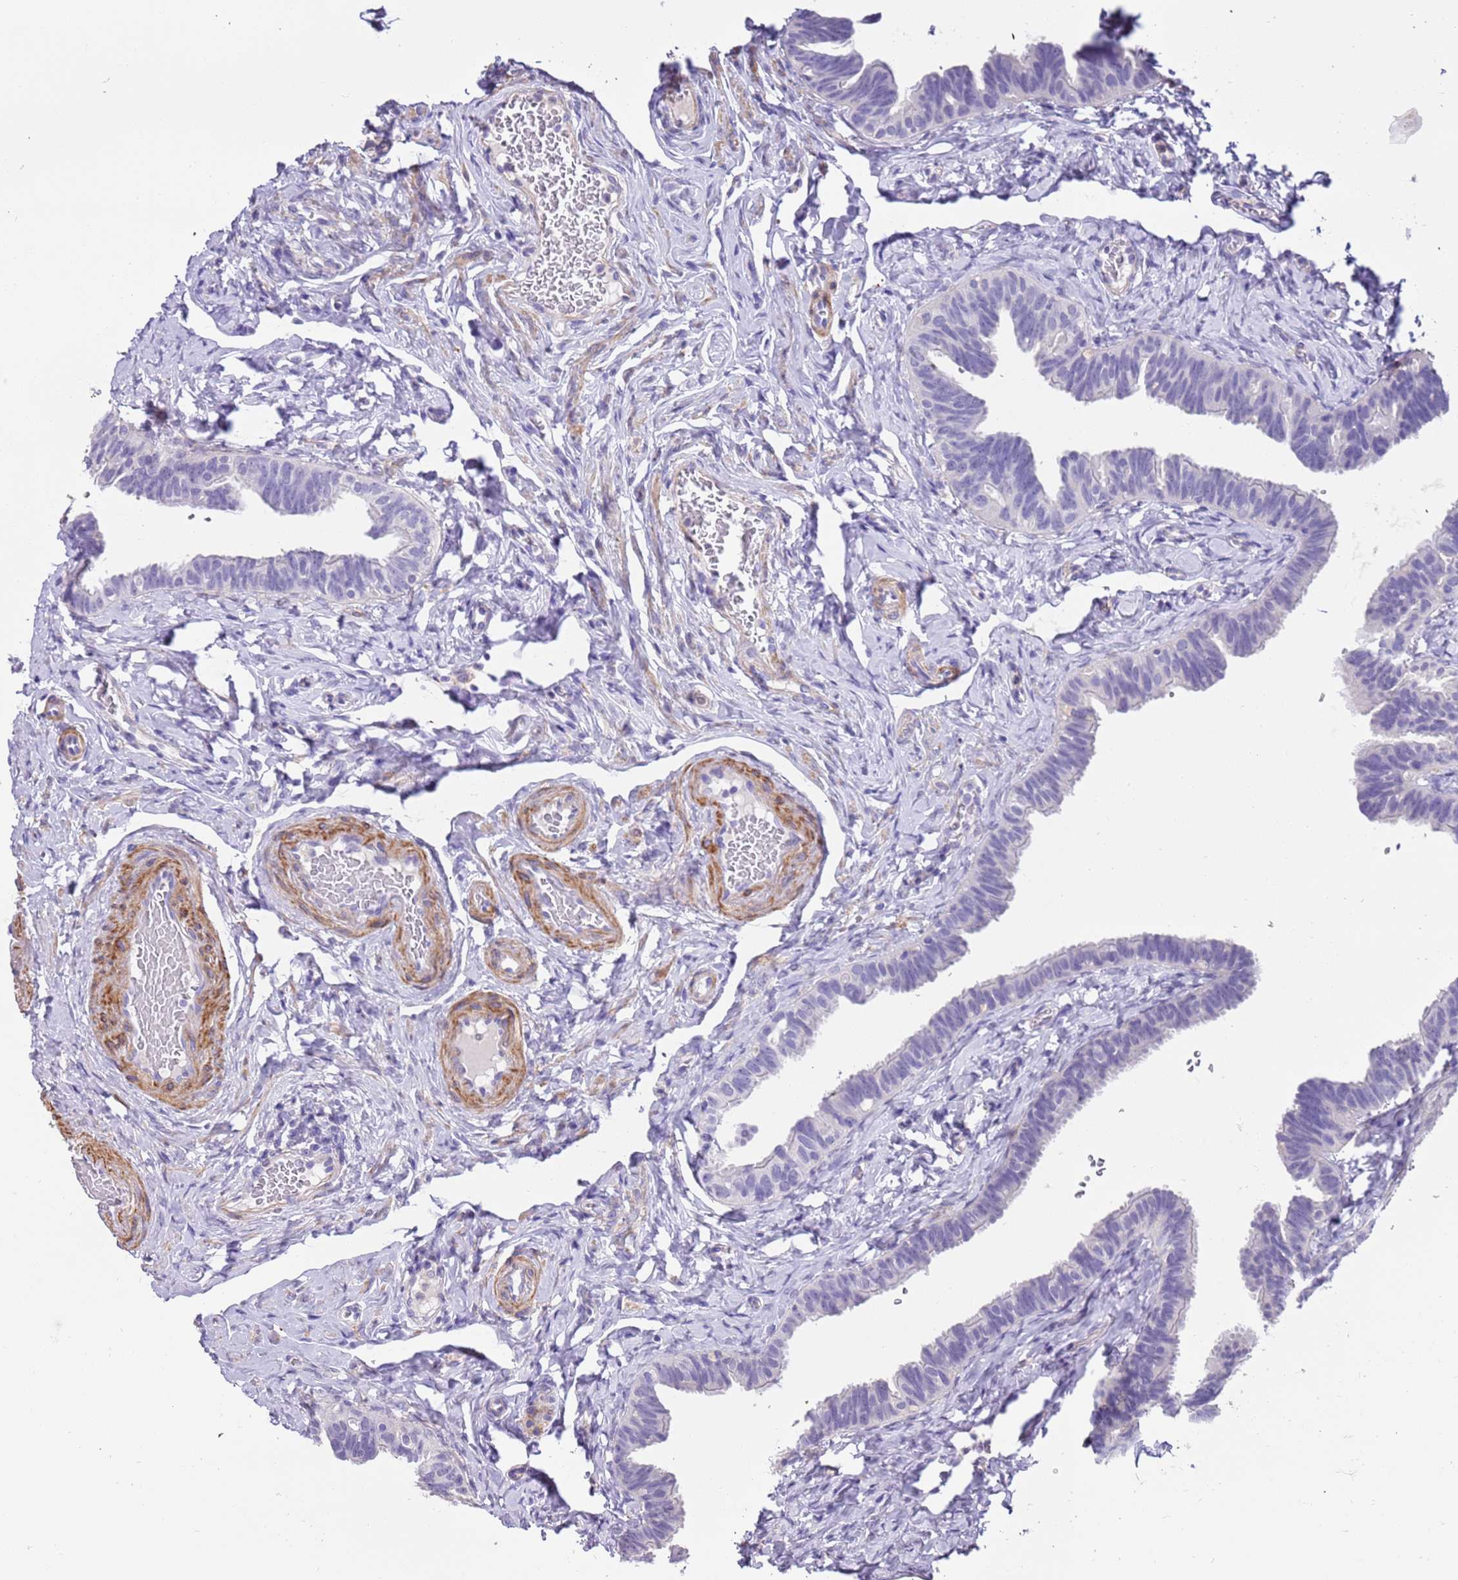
{"staining": {"intensity": "negative", "quantity": "none", "location": "none"}, "tissue": "fallopian tube", "cell_type": "Glandular cells", "image_type": "normal", "snomed": [{"axis": "morphology", "description": "Normal tissue, NOS"}, {"axis": "topography", "description": "Fallopian tube"}], "caption": "The histopathology image displays no staining of glandular cells in unremarkable fallopian tube.", "gene": "PCGF2", "patient": {"sex": "female", "age": 39}}